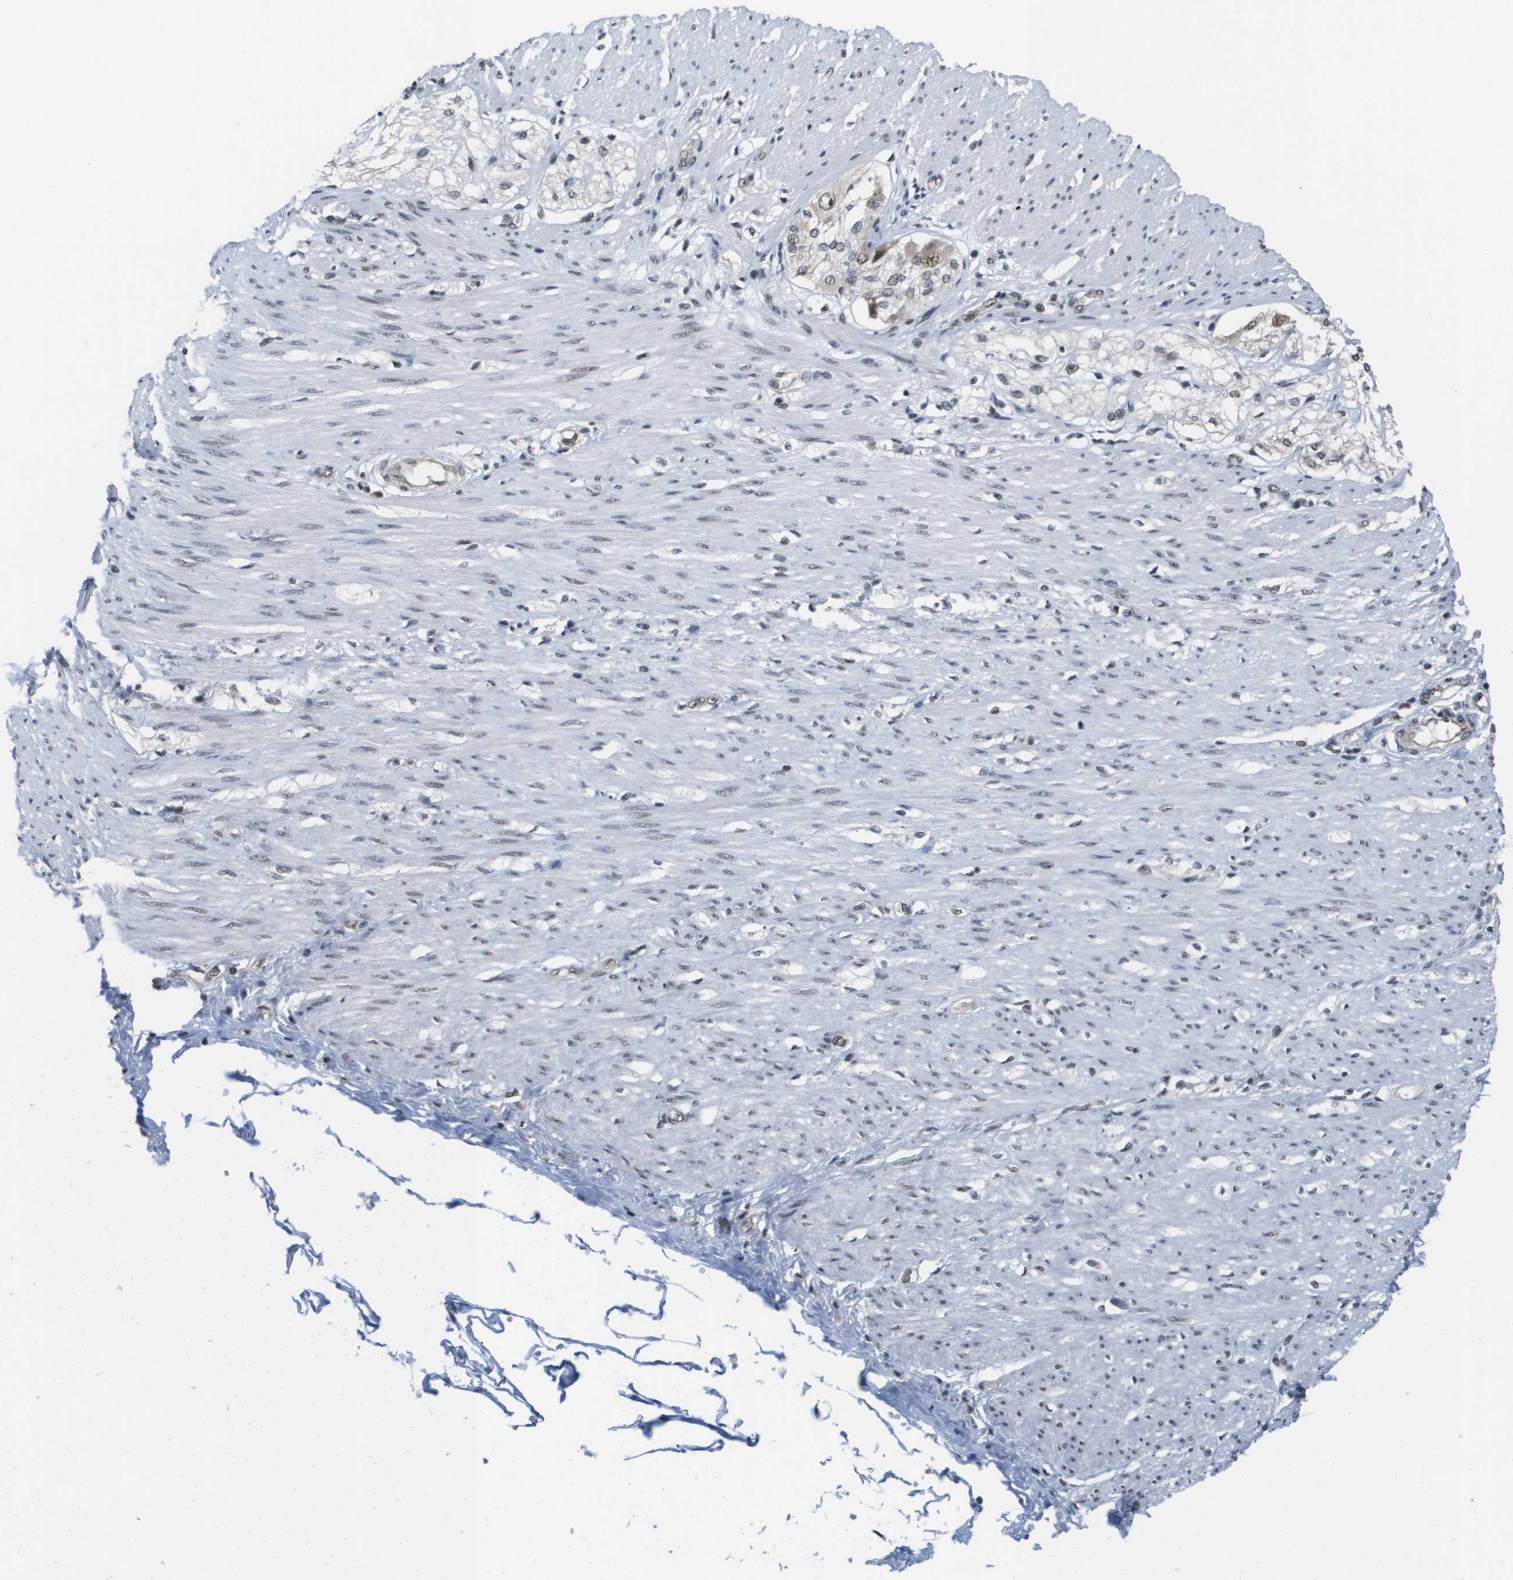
{"staining": {"intensity": "moderate", "quantity": "<25%", "location": "nuclear"}, "tissue": "adipose tissue", "cell_type": "Adipocytes", "image_type": "normal", "snomed": [{"axis": "morphology", "description": "Normal tissue, NOS"}, {"axis": "morphology", "description": "Adenocarcinoma, NOS"}, {"axis": "topography", "description": "Colon"}, {"axis": "topography", "description": "Peripheral nerve tissue"}], "caption": "DAB immunohistochemical staining of normal human adipose tissue demonstrates moderate nuclear protein expression in about <25% of adipocytes. (DAB IHC, brown staining for protein, blue staining for nuclei).", "gene": "ISY1", "patient": {"sex": "male", "age": 14}}